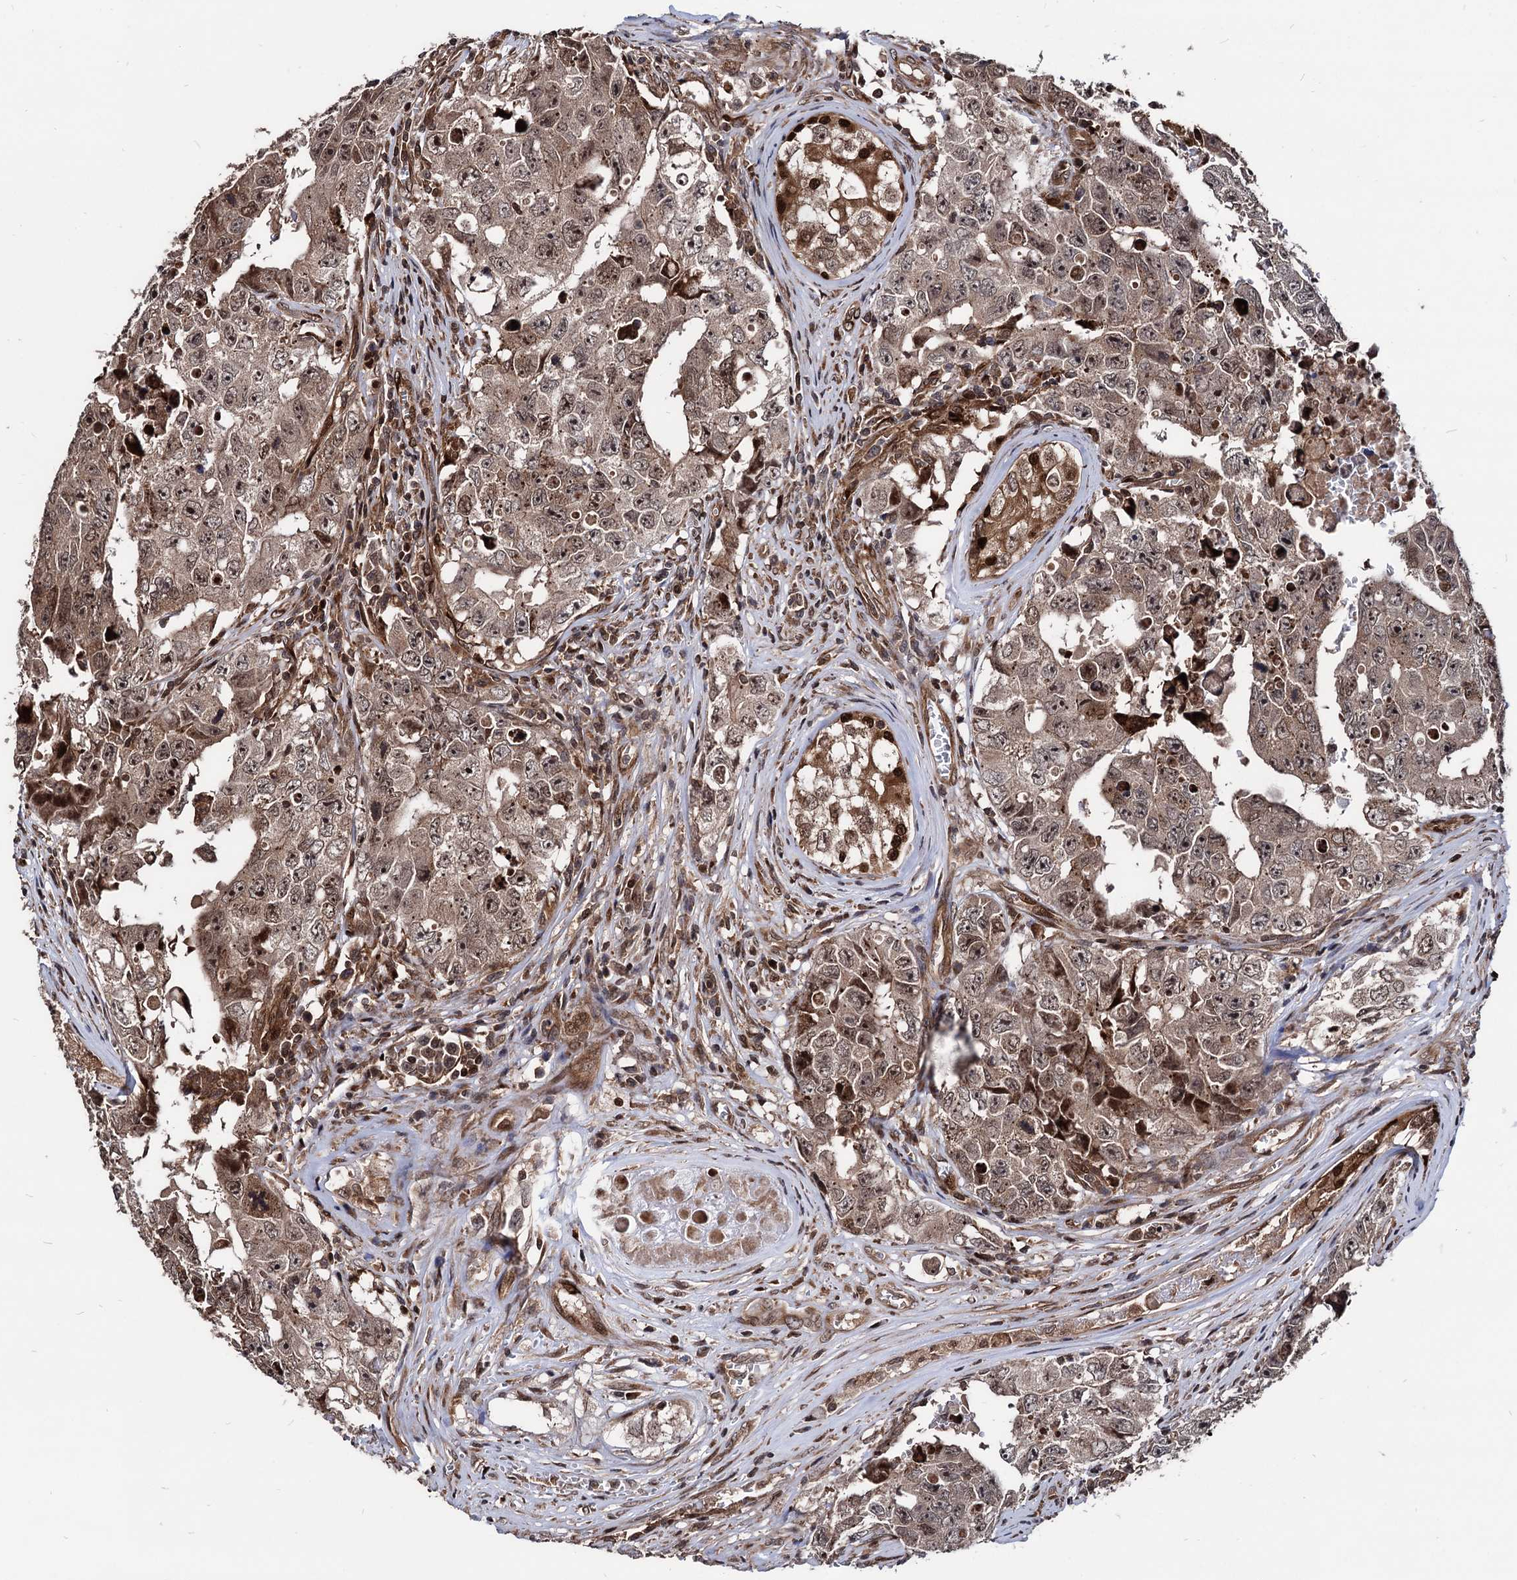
{"staining": {"intensity": "moderate", "quantity": ">75%", "location": "cytoplasmic/membranous,nuclear"}, "tissue": "testis cancer", "cell_type": "Tumor cells", "image_type": "cancer", "snomed": [{"axis": "morphology", "description": "Carcinoma, Embryonal, NOS"}, {"axis": "topography", "description": "Testis"}], "caption": "An immunohistochemistry (IHC) histopathology image of neoplastic tissue is shown. Protein staining in brown shows moderate cytoplasmic/membranous and nuclear positivity in testis embryonal carcinoma within tumor cells.", "gene": "ANKRD12", "patient": {"sex": "male", "age": 17}}